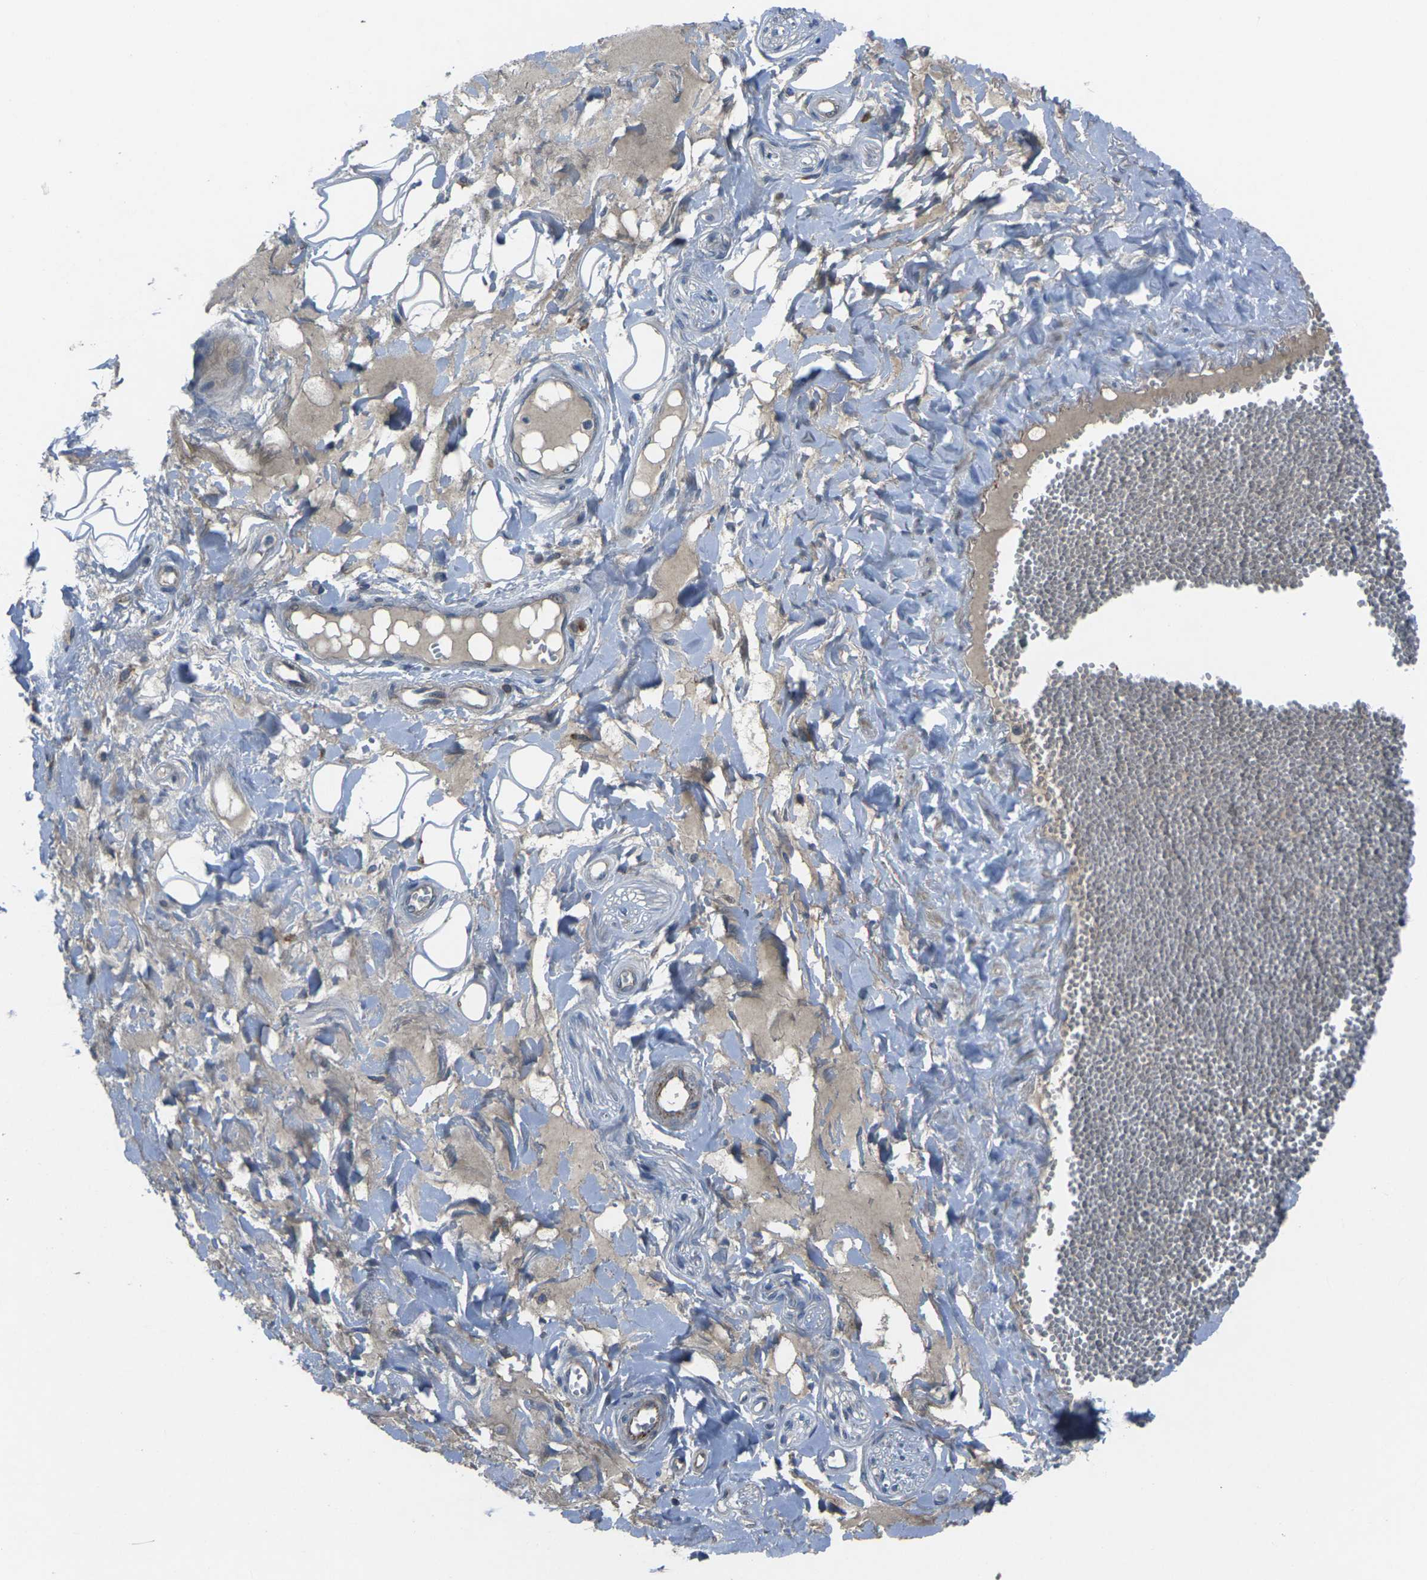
{"staining": {"intensity": "negative", "quantity": "none", "location": "none"}, "tissue": "adipose tissue", "cell_type": "Adipocytes", "image_type": "normal", "snomed": [{"axis": "morphology", "description": "Normal tissue, NOS"}, {"axis": "morphology", "description": "Inflammation, NOS"}, {"axis": "topography", "description": "Salivary gland"}, {"axis": "topography", "description": "Peripheral nerve tissue"}], "caption": "DAB (3,3'-diaminobenzidine) immunohistochemical staining of unremarkable human adipose tissue demonstrates no significant staining in adipocytes. (Brightfield microscopy of DAB (3,3'-diaminobenzidine) IHC at high magnification).", "gene": "EDNRA", "patient": {"sex": "female", "age": 75}}